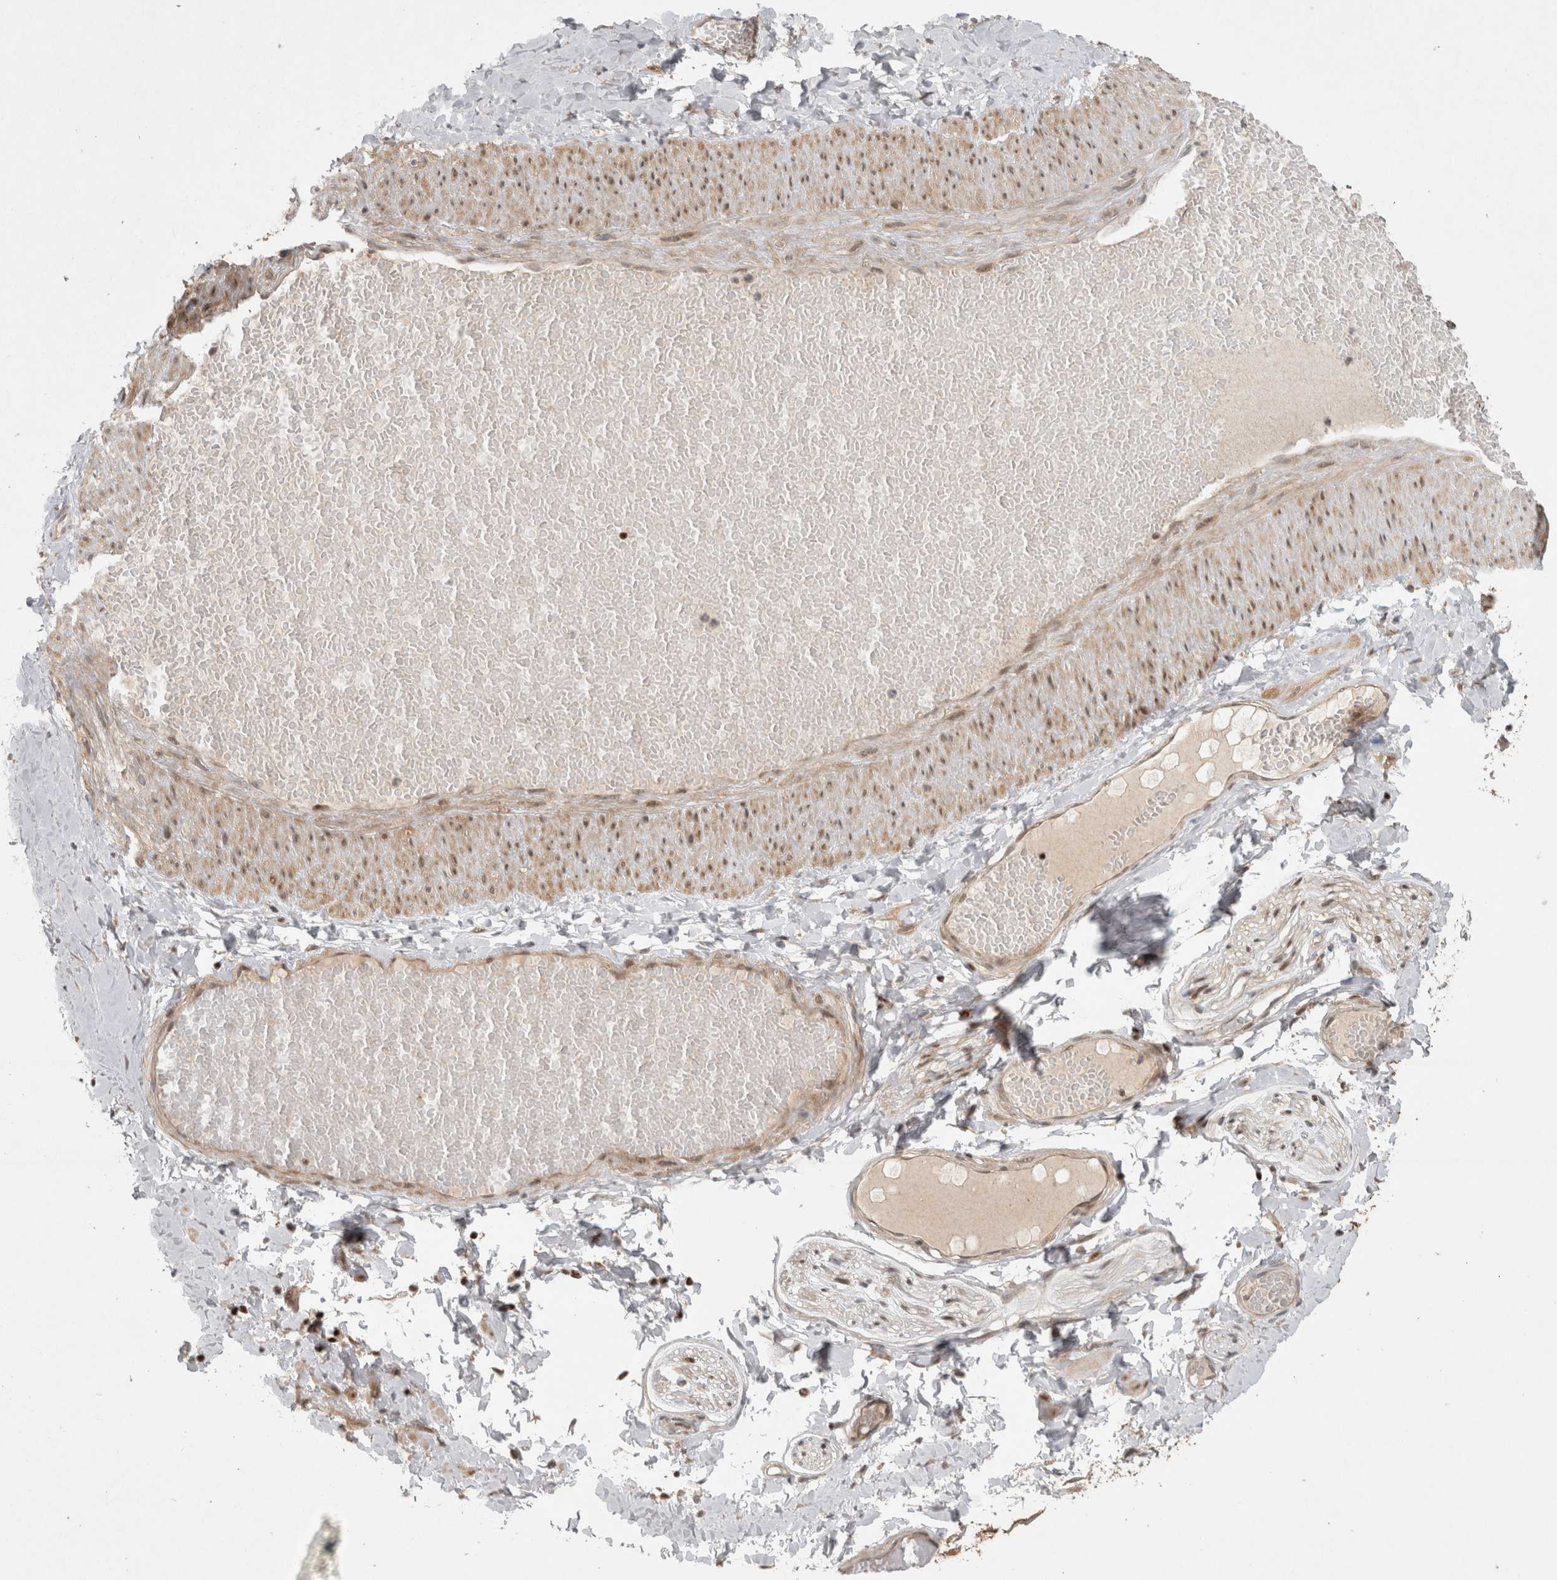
{"staining": {"intensity": "negative", "quantity": "none", "location": "none"}, "tissue": "adipose tissue", "cell_type": "Adipocytes", "image_type": "normal", "snomed": [{"axis": "morphology", "description": "Normal tissue, NOS"}, {"axis": "topography", "description": "Adipose tissue"}, {"axis": "topography", "description": "Vascular tissue"}, {"axis": "topography", "description": "Peripheral nerve tissue"}], "caption": "Adipocytes are negative for brown protein staining in normal adipose tissue. (DAB (3,3'-diaminobenzidine) immunohistochemistry (IHC), high magnification).", "gene": "KDM8", "patient": {"sex": "male", "age": 25}}